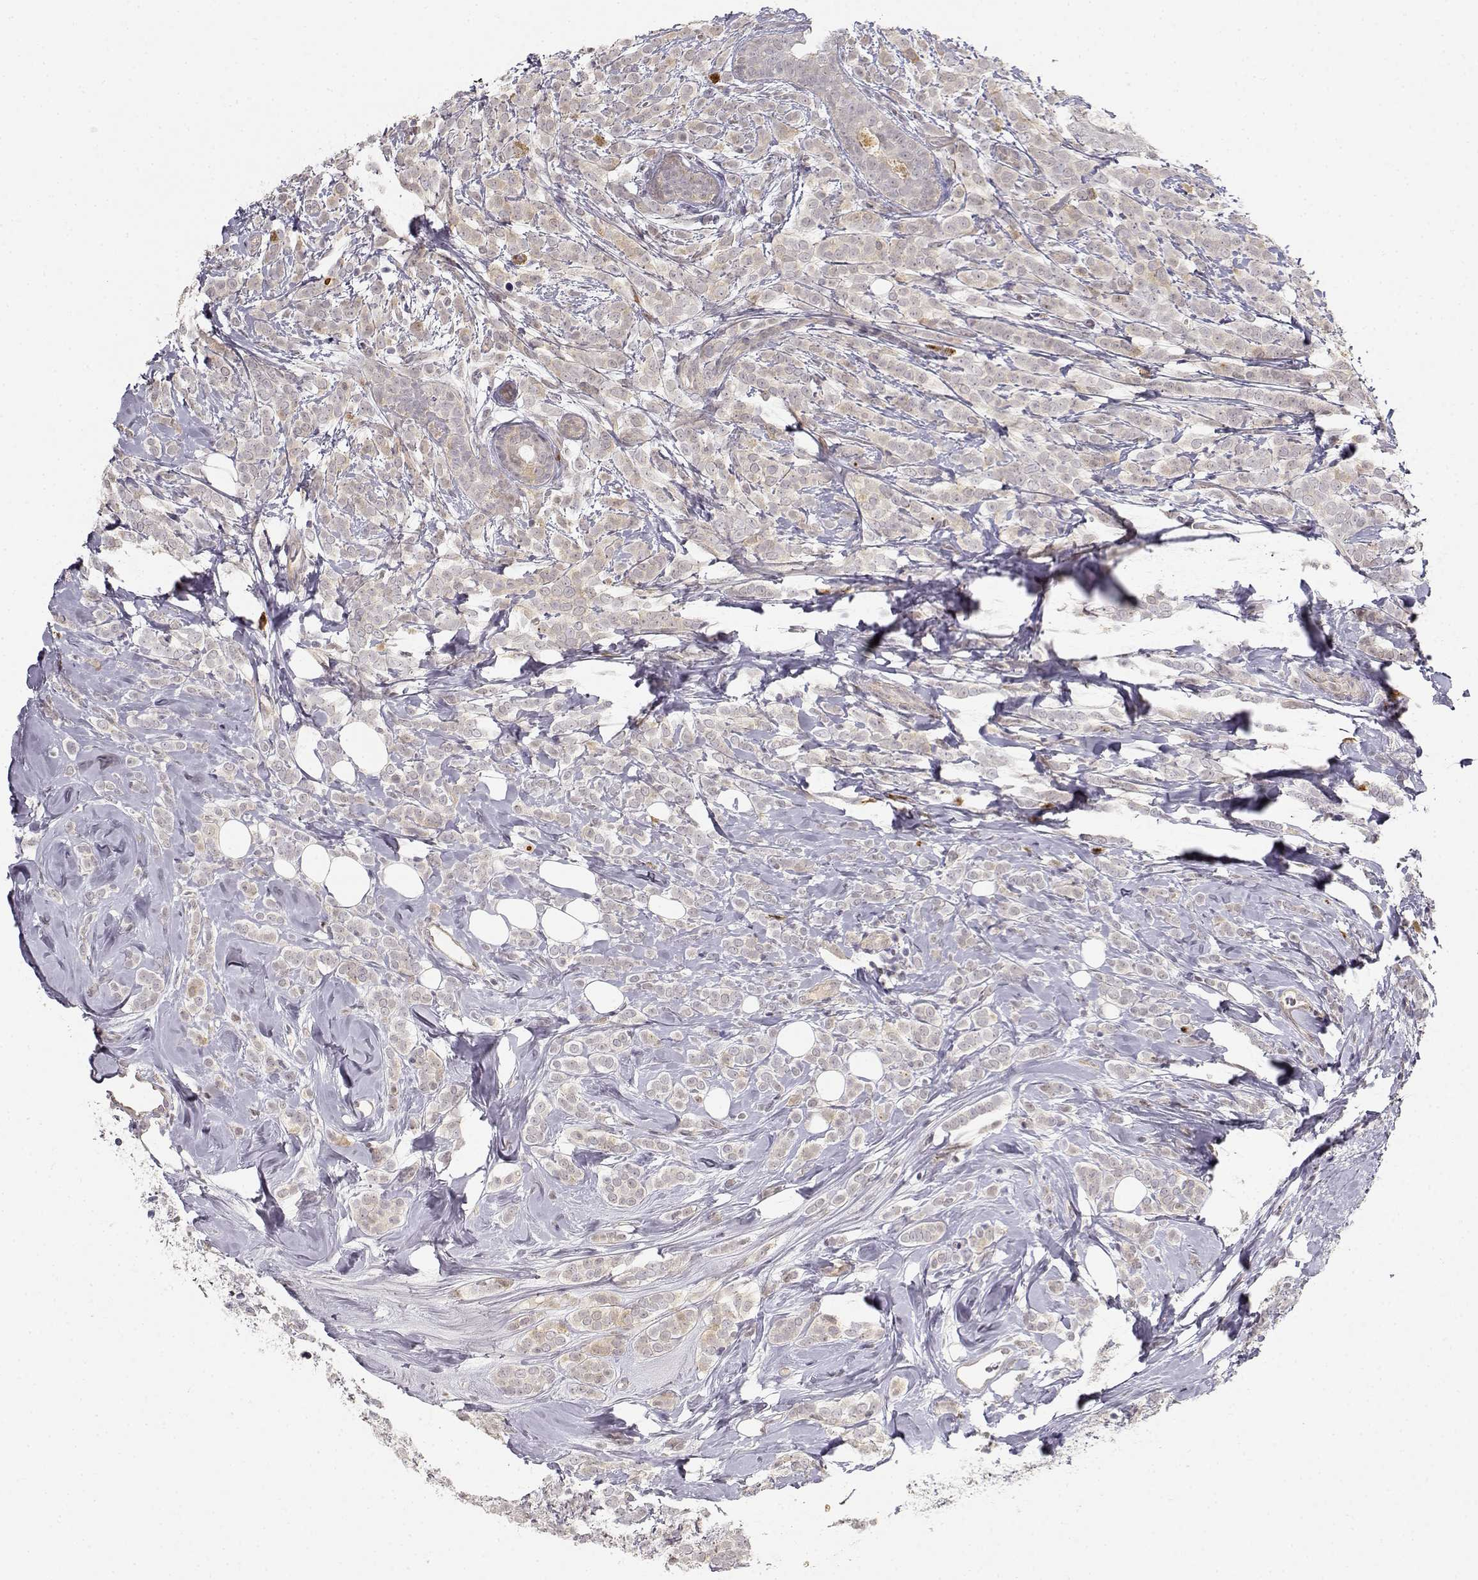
{"staining": {"intensity": "weak", "quantity": "<25%", "location": "cytoplasmic/membranous"}, "tissue": "breast cancer", "cell_type": "Tumor cells", "image_type": "cancer", "snomed": [{"axis": "morphology", "description": "Lobular carcinoma"}, {"axis": "topography", "description": "Breast"}], "caption": "This is an immunohistochemistry photomicrograph of human breast cancer (lobular carcinoma). There is no expression in tumor cells.", "gene": "EAF2", "patient": {"sex": "female", "age": 49}}